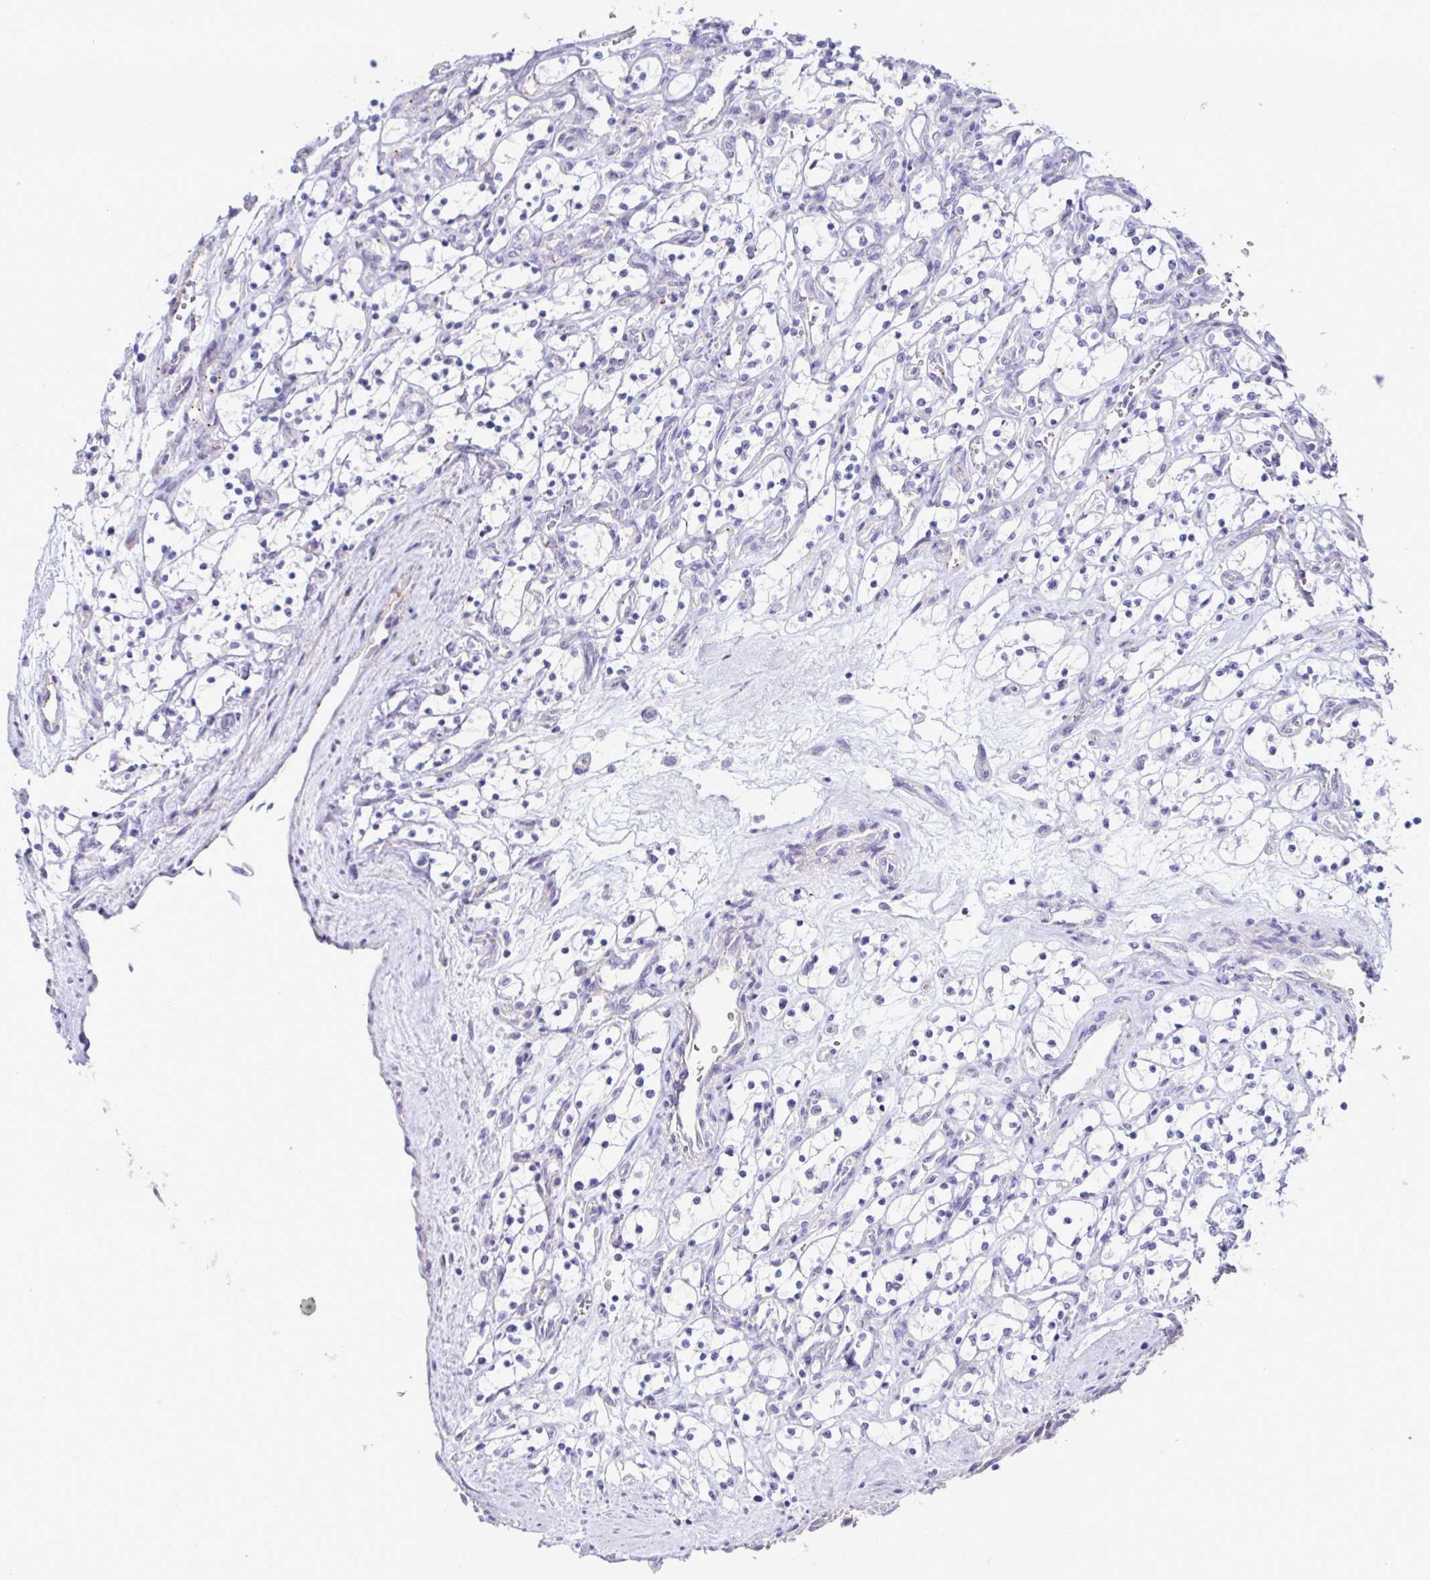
{"staining": {"intensity": "negative", "quantity": "none", "location": "none"}, "tissue": "renal cancer", "cell_type": "Tumor cells", "image_type": "cancer", "snomed": [{"axis": "morphology", "description": "Adenocarcinoma, NOS"}, {"axis": "topography", "description": "Kidney"}], "caption": "Renal adenocarcinoma stained for a protein using IHC reveals no expression tumor cells.", "gene": "MED11", "patient": {"sex": "female", "age": 69}}